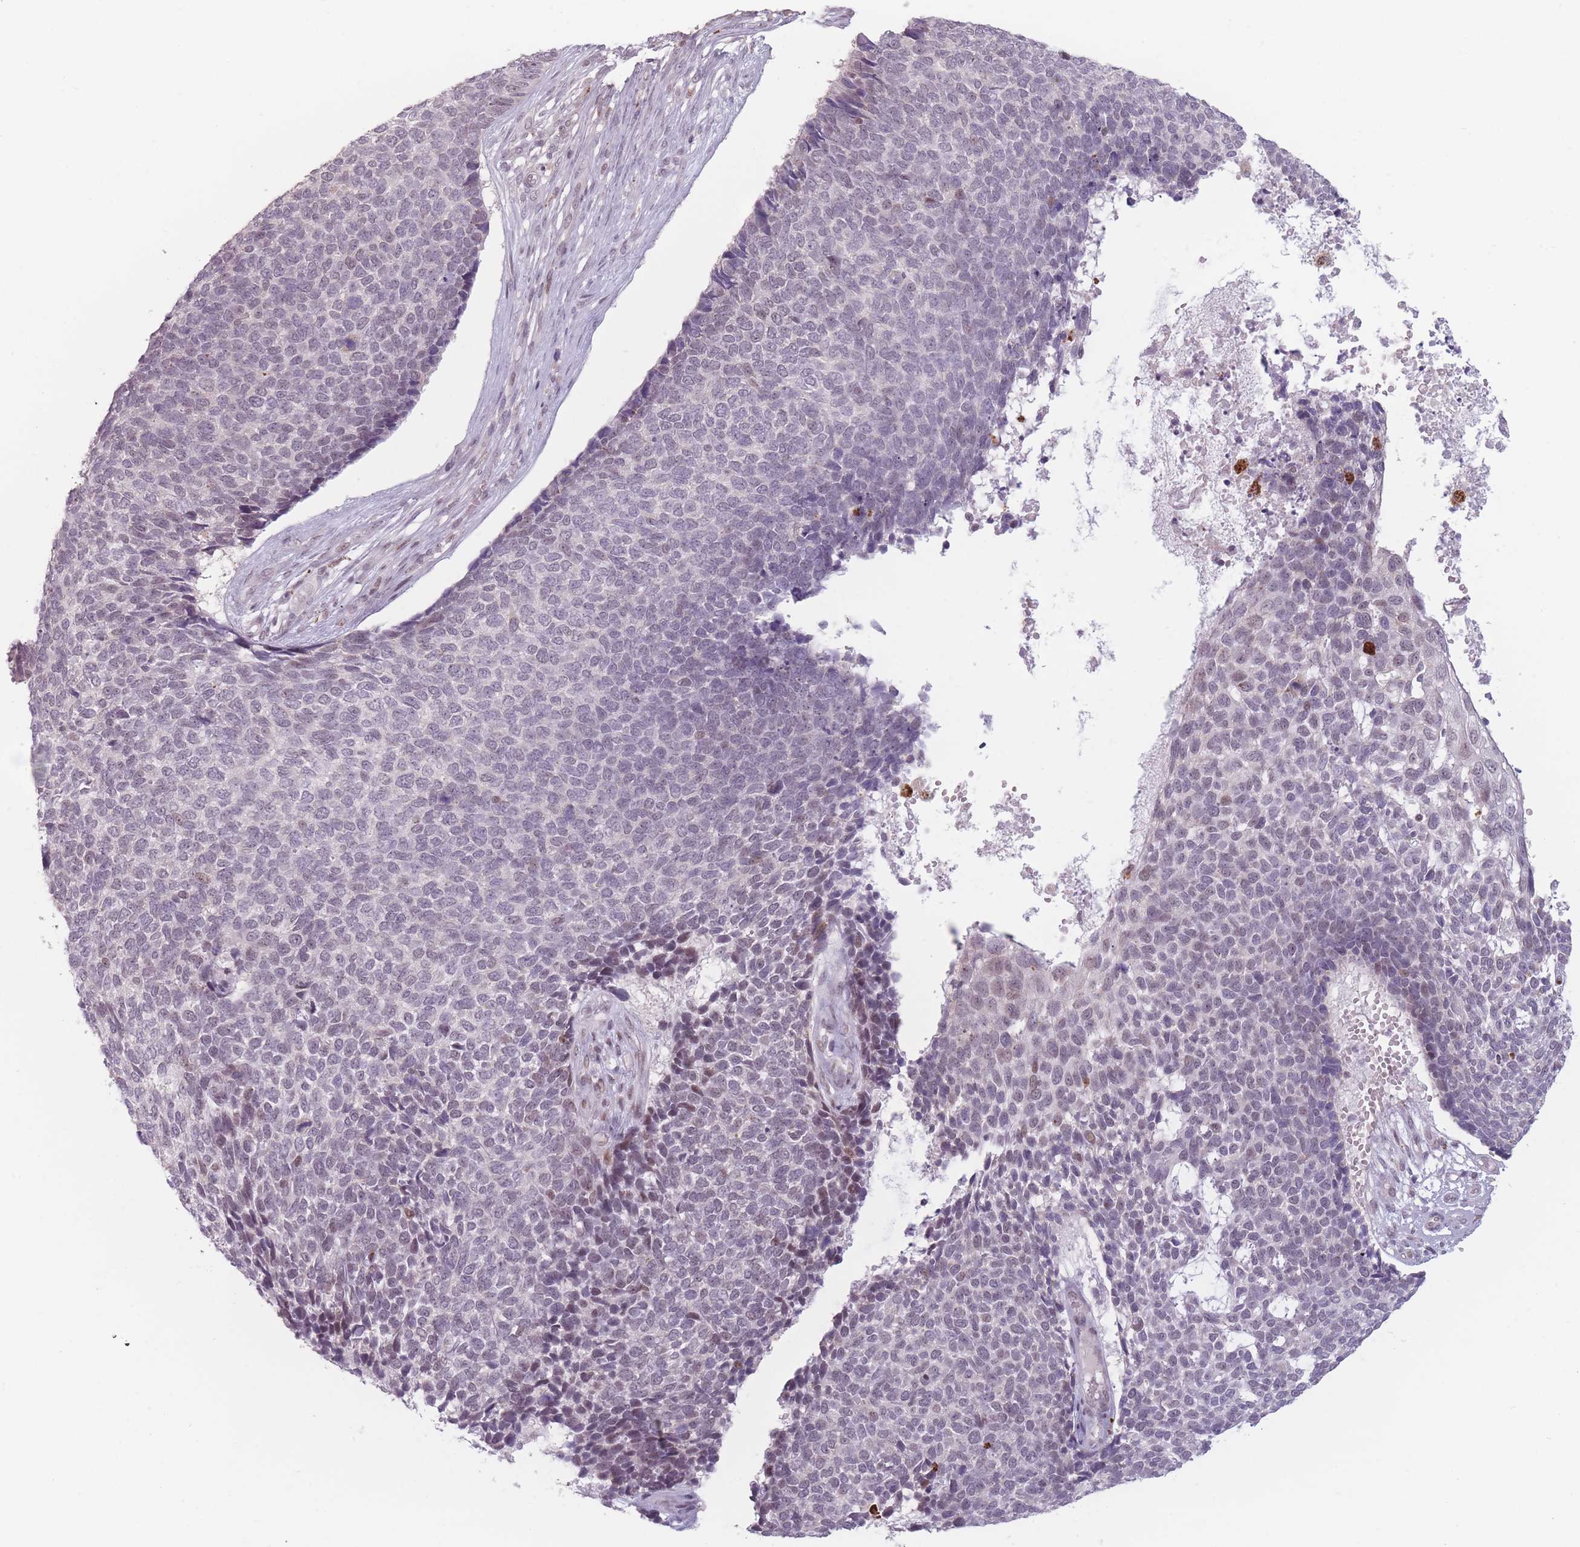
{"staining": {"intensity": "weak", "quantity": "<25%", "location": "nuclear"}, "tissue": "skin cancer", "cell_type": "Tumor cells", "image_type": "cancer", "snomed": [{"axis": "morphology", "description": "Basal cell carcinoma"}, {"axis": "topography", "description": "Skin"}], "caption": "An image of skin basal cell carcinoma stained for a protein shows no brown staining in tumor cells.", "gene": "OR10C1", "patient": {"sex": "female", "age": 84}}